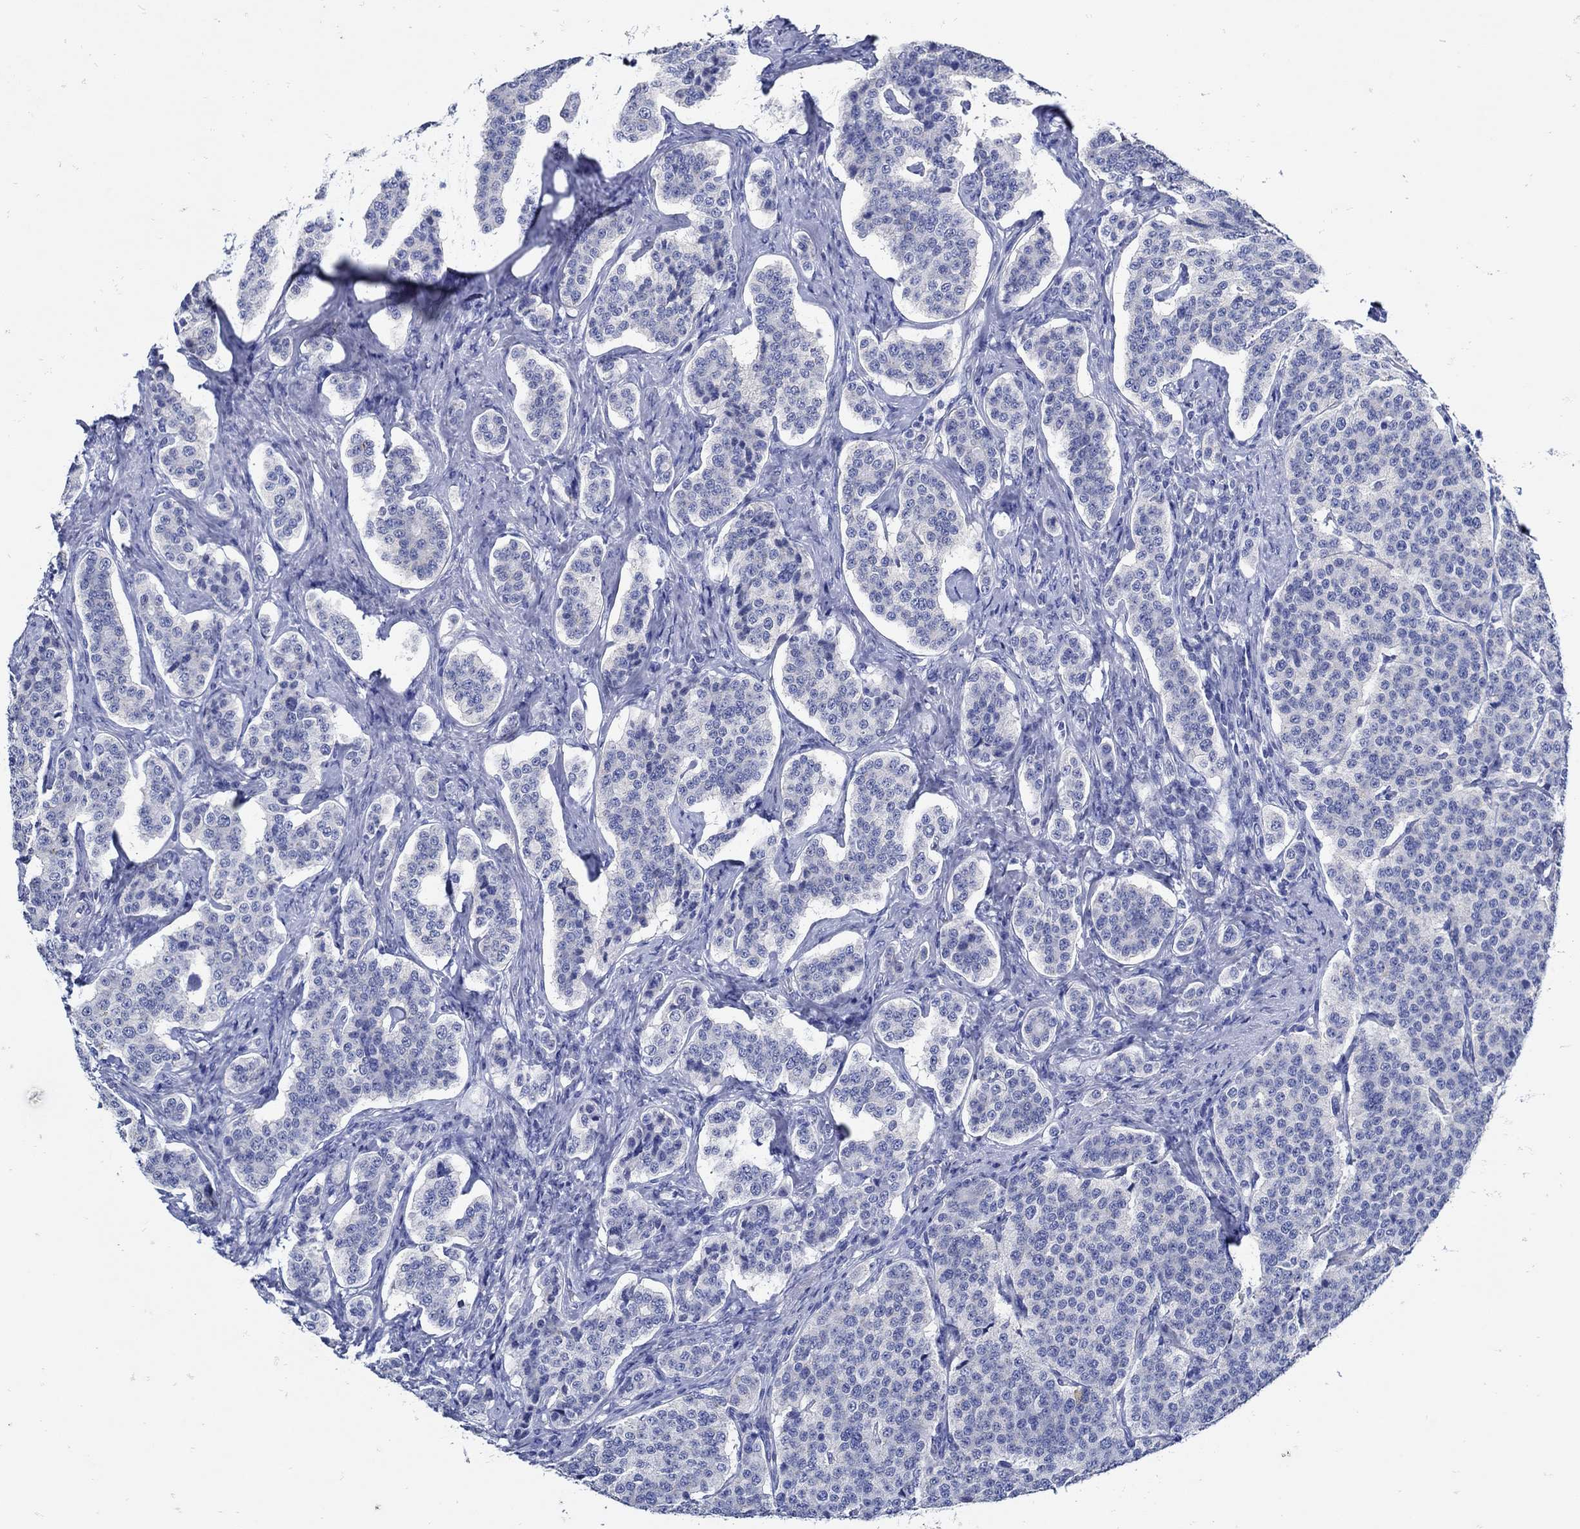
{"staining": {"intensity": "negative", "quantity": "none", "location": "none"}, "tissue": "carcinoid", "cell_type": "Tumor cells", "image_type": "cancer", "snomed": [{"axis": "morphology", "description": "Carcinoid, malignant, NOS"}, {"axis": "topography", "description": "Small intestine"}], "caption": "Immunohistochemistry (IHC) micrograph of human malignant carcinoid stained for a protein (brown), which reveals no expression in tumor cells.", "gene": "NOS1", "patient": {"sex": "female", "age": 58}}